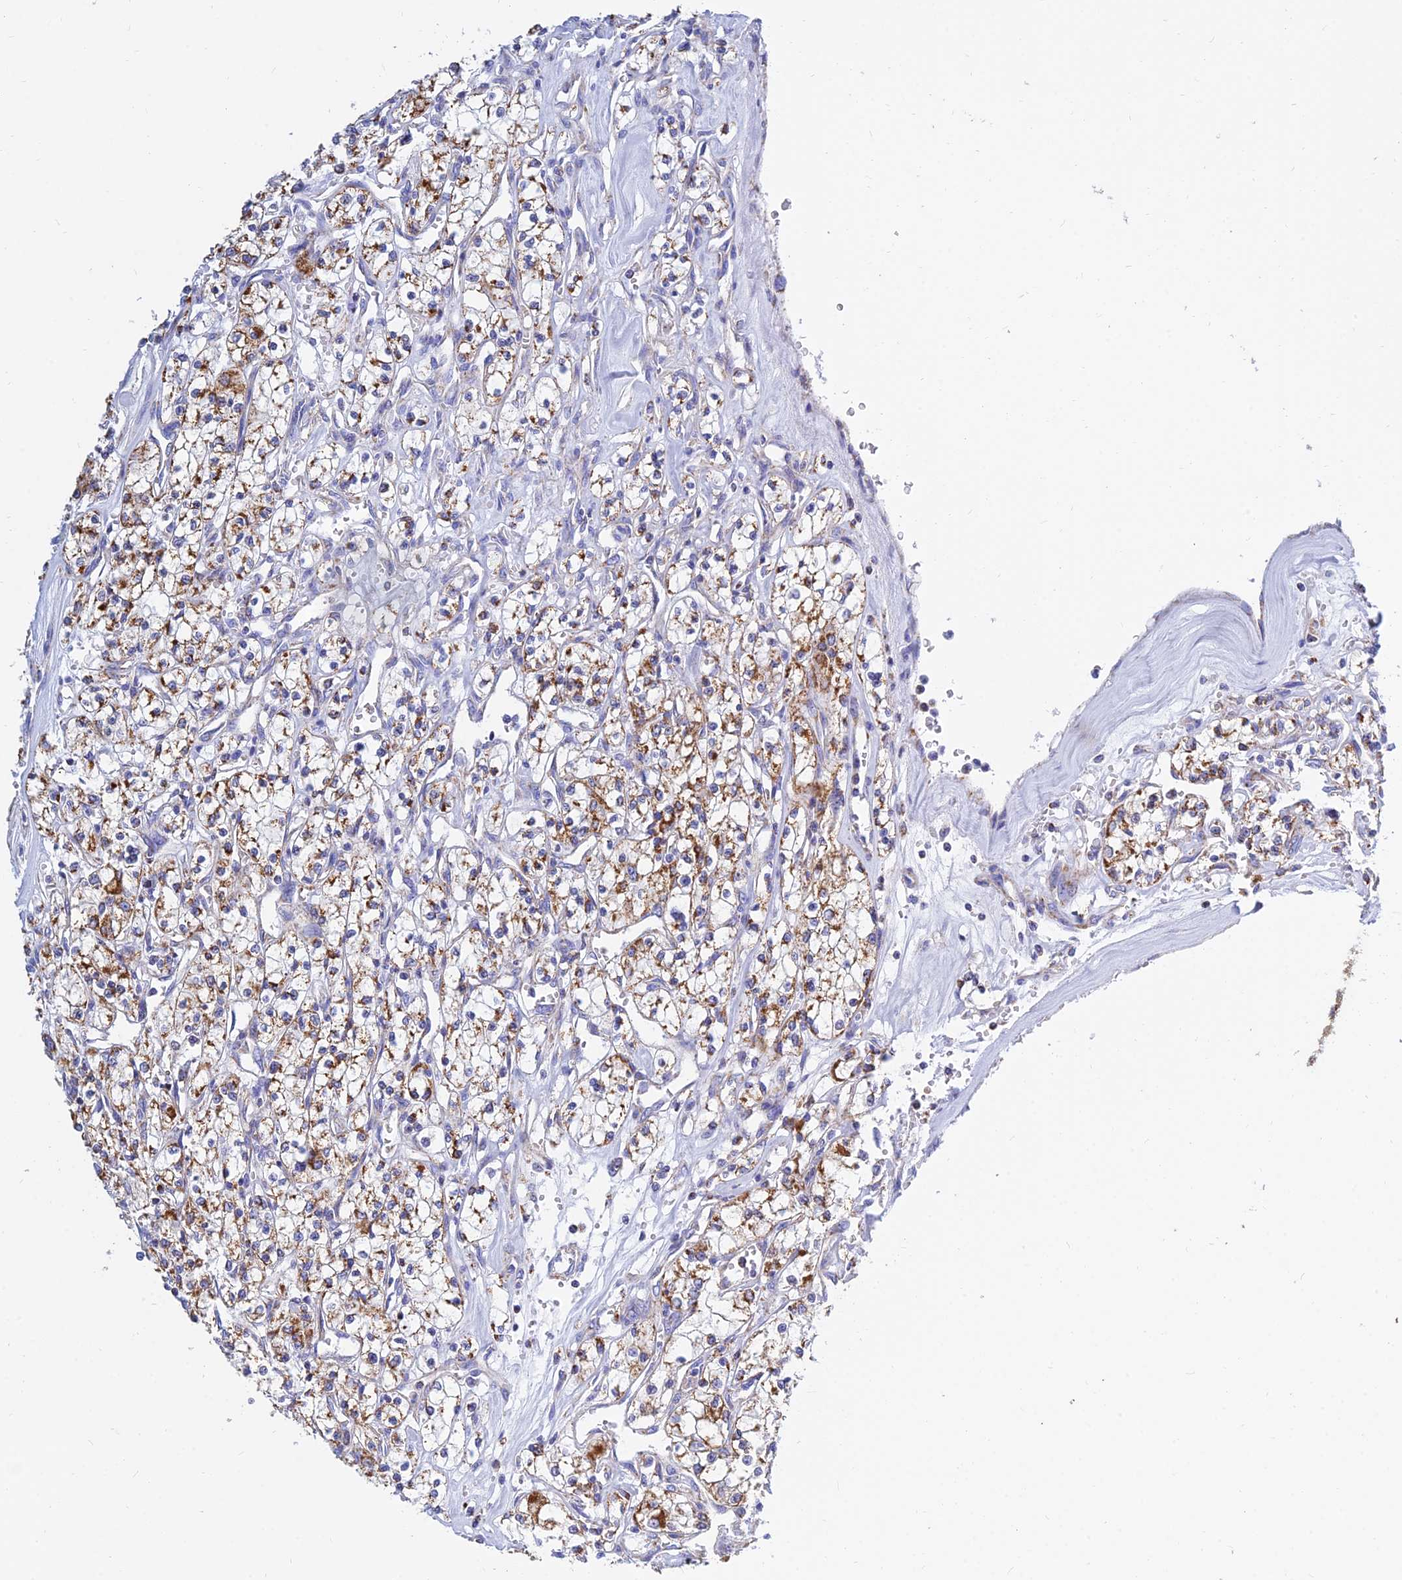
{"staining": {"intensity": "moderate", "quantity": ">75%", "location": "cytoplasmic/membranous"}, "tissue": "renal cancer", "cell_type": "Tumor cells", "image_type": "cancer", "snomed": [{"axis": "morphology", "description": "Adenocarcinoma, NOS"}, {"axis": "topography", "description": "Kidney"}], "caption": "Immunohistochemical staining of renal cancer (adenocarcinoma) displays medium levels of moderate cytoplasmic/membranous positivity in approximately >75% of tumor cells.", "gene": "MGST1", "patient": {"sex": "female", "age": 59}}